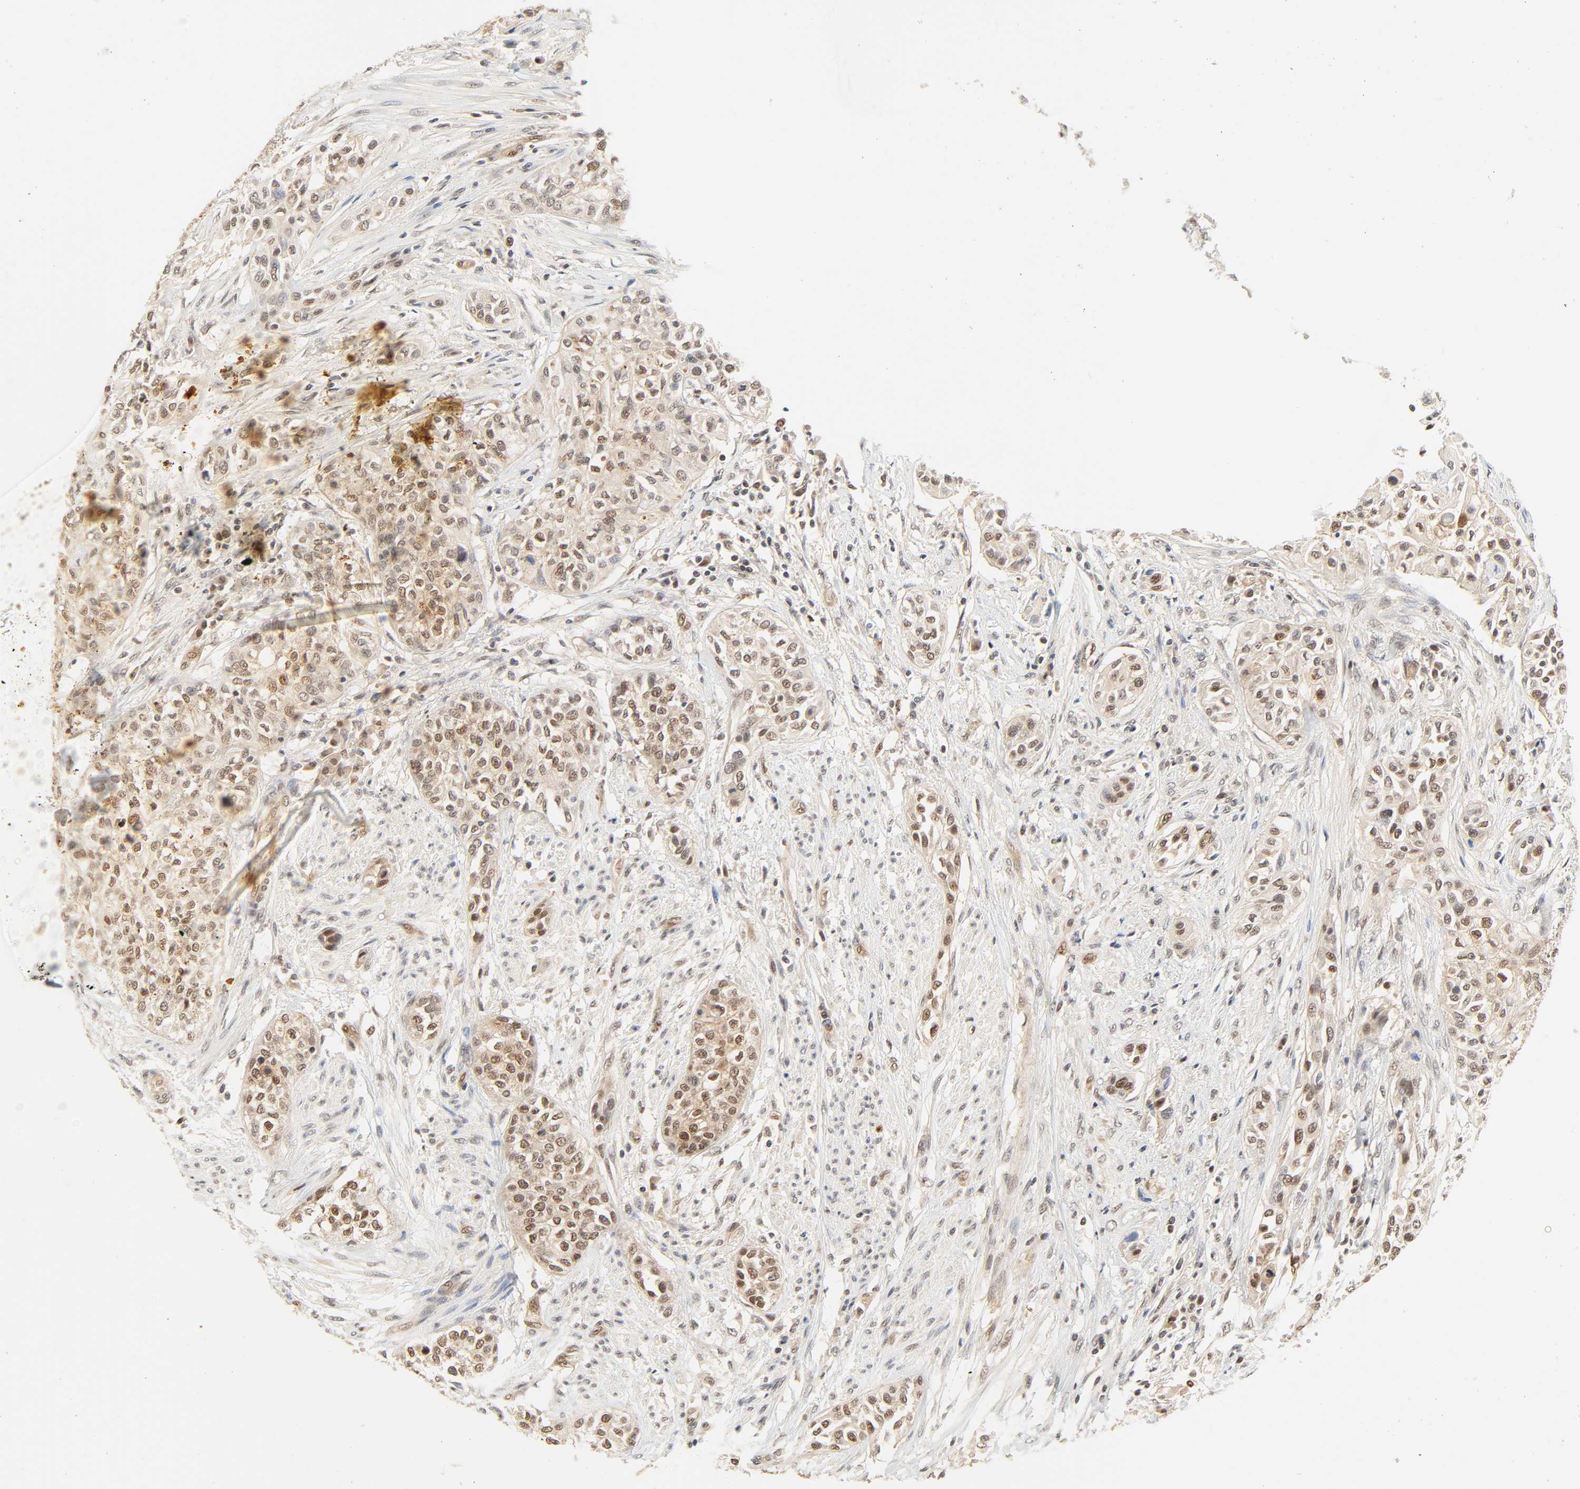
{"staining": {"intensity": "moderate", "quantity": "25%-75%", "location": "cytoplasmic/membranous,nuclear"}, "tissue": "urothelial cancer", "cell_type": "Tumor cells", "image_type": "cancer", "snomed": [{"axis": "morphology", "description": "Urothelial carcinoma, High grade"}, {"axis": "topography", "description": "Urinary bladder"}], "caption": "Approximately 25%-75% of tumor cells in urothelial carcinoma (high-grade) show moderate cytoplasmic/membranous and nuclear protein expression as visualized by brown immunohistochemical staining.", "gene": "UBC", "patient": {"sex": "male", "age": 74}}